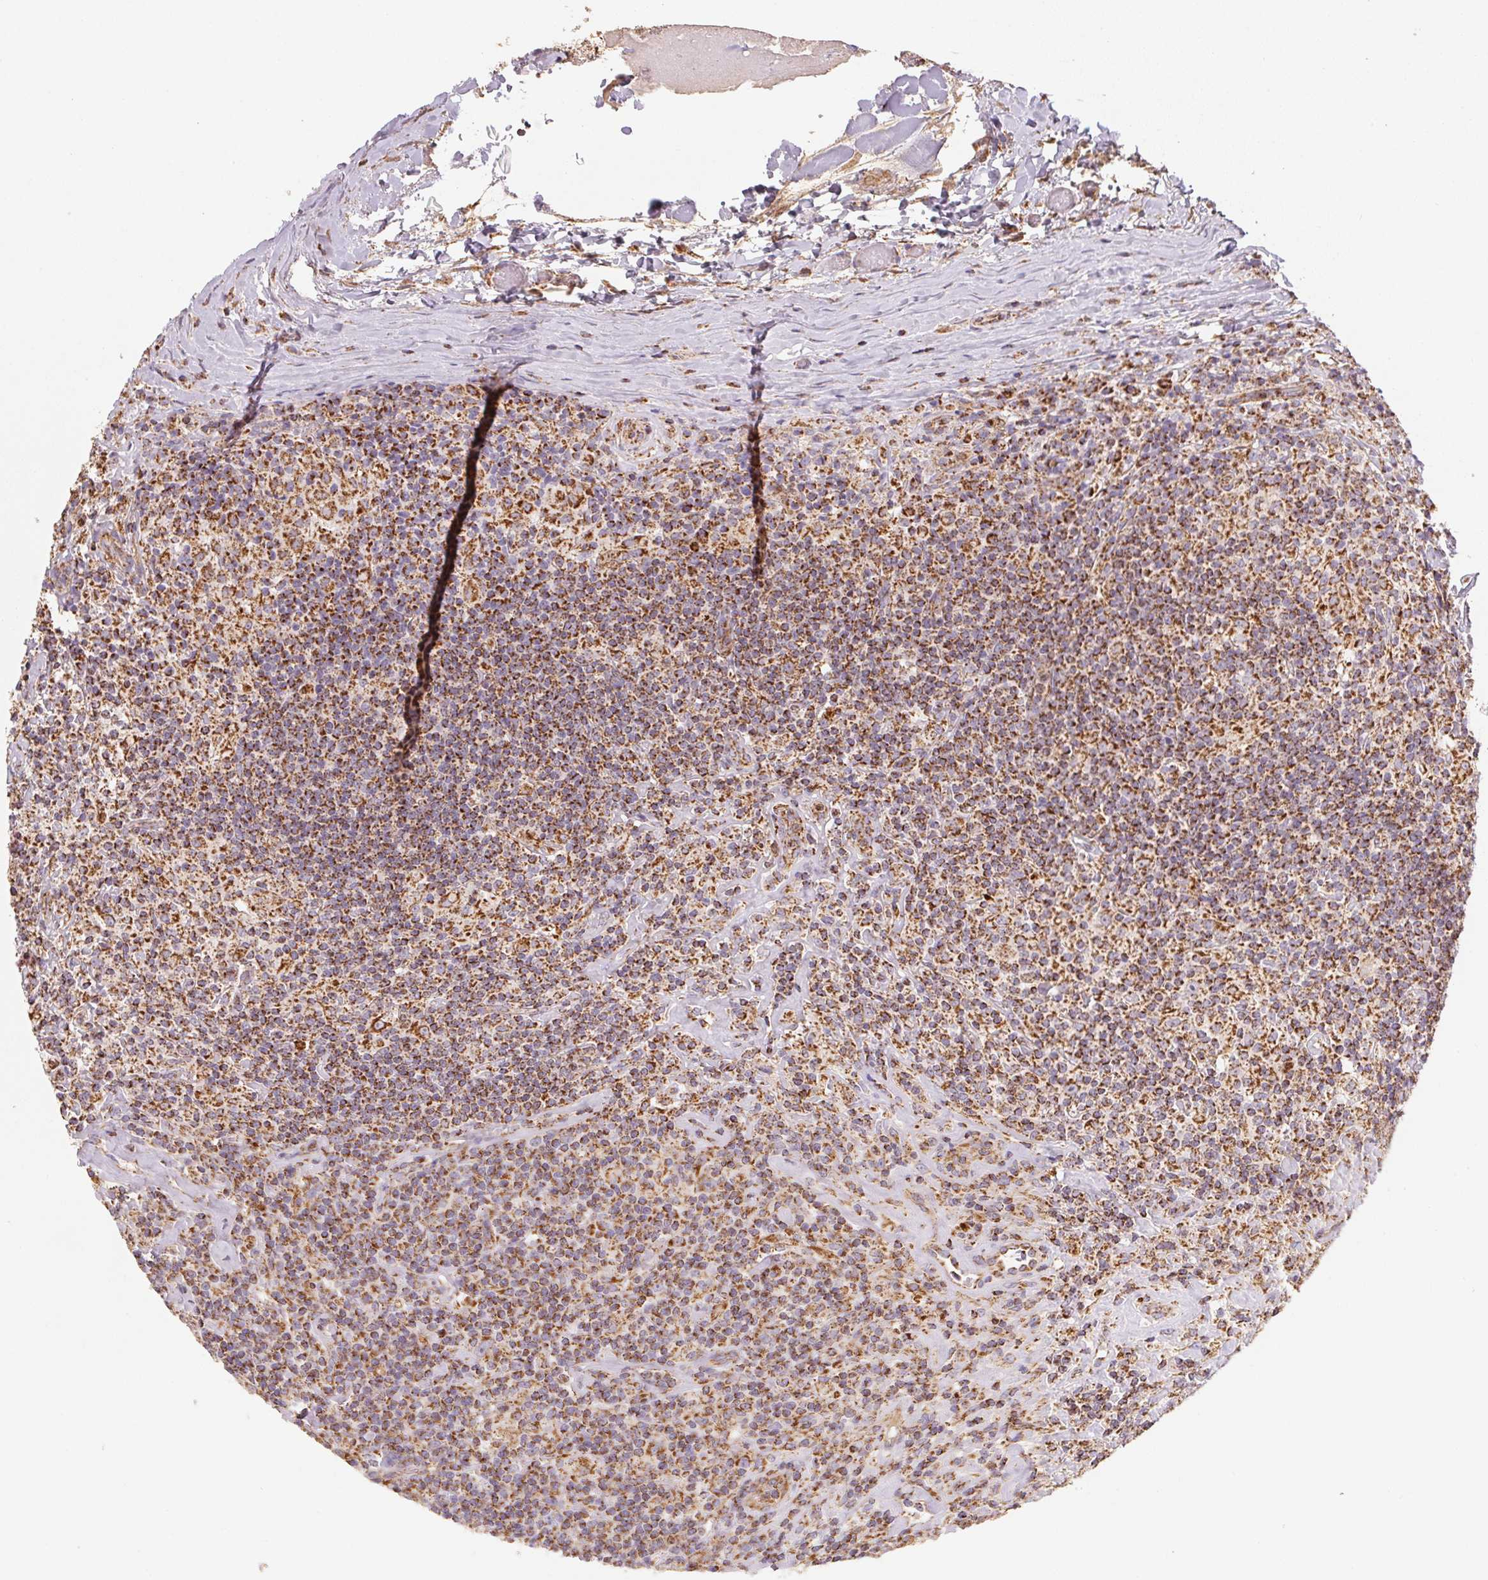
{"staining": {"intensity": "strong", "quantity": ">75%", "location": "cytoplasmic/membranous"}, "tissue": "lymphoma", "cell_type": "Tumor cells", "image_type": "cancer", "snomed": [{"axis": "morphology", "description": "Hodgkin's disease, NOS"}, {"axis": "morphology", "description": "Hodgkin's lymphoma, nodular sclerosis"}, {"axis": "topography", "description": "Lymph node"}], "caption": "An IHC photomicrograph of tumor tissue is shown. Protein staining in brown highlights strong cytoplasmic/membranous positivity in lymphoma within tumor cells.", "gene": "NDUFS2", "patient": {"sex": "female", "age": 10}}